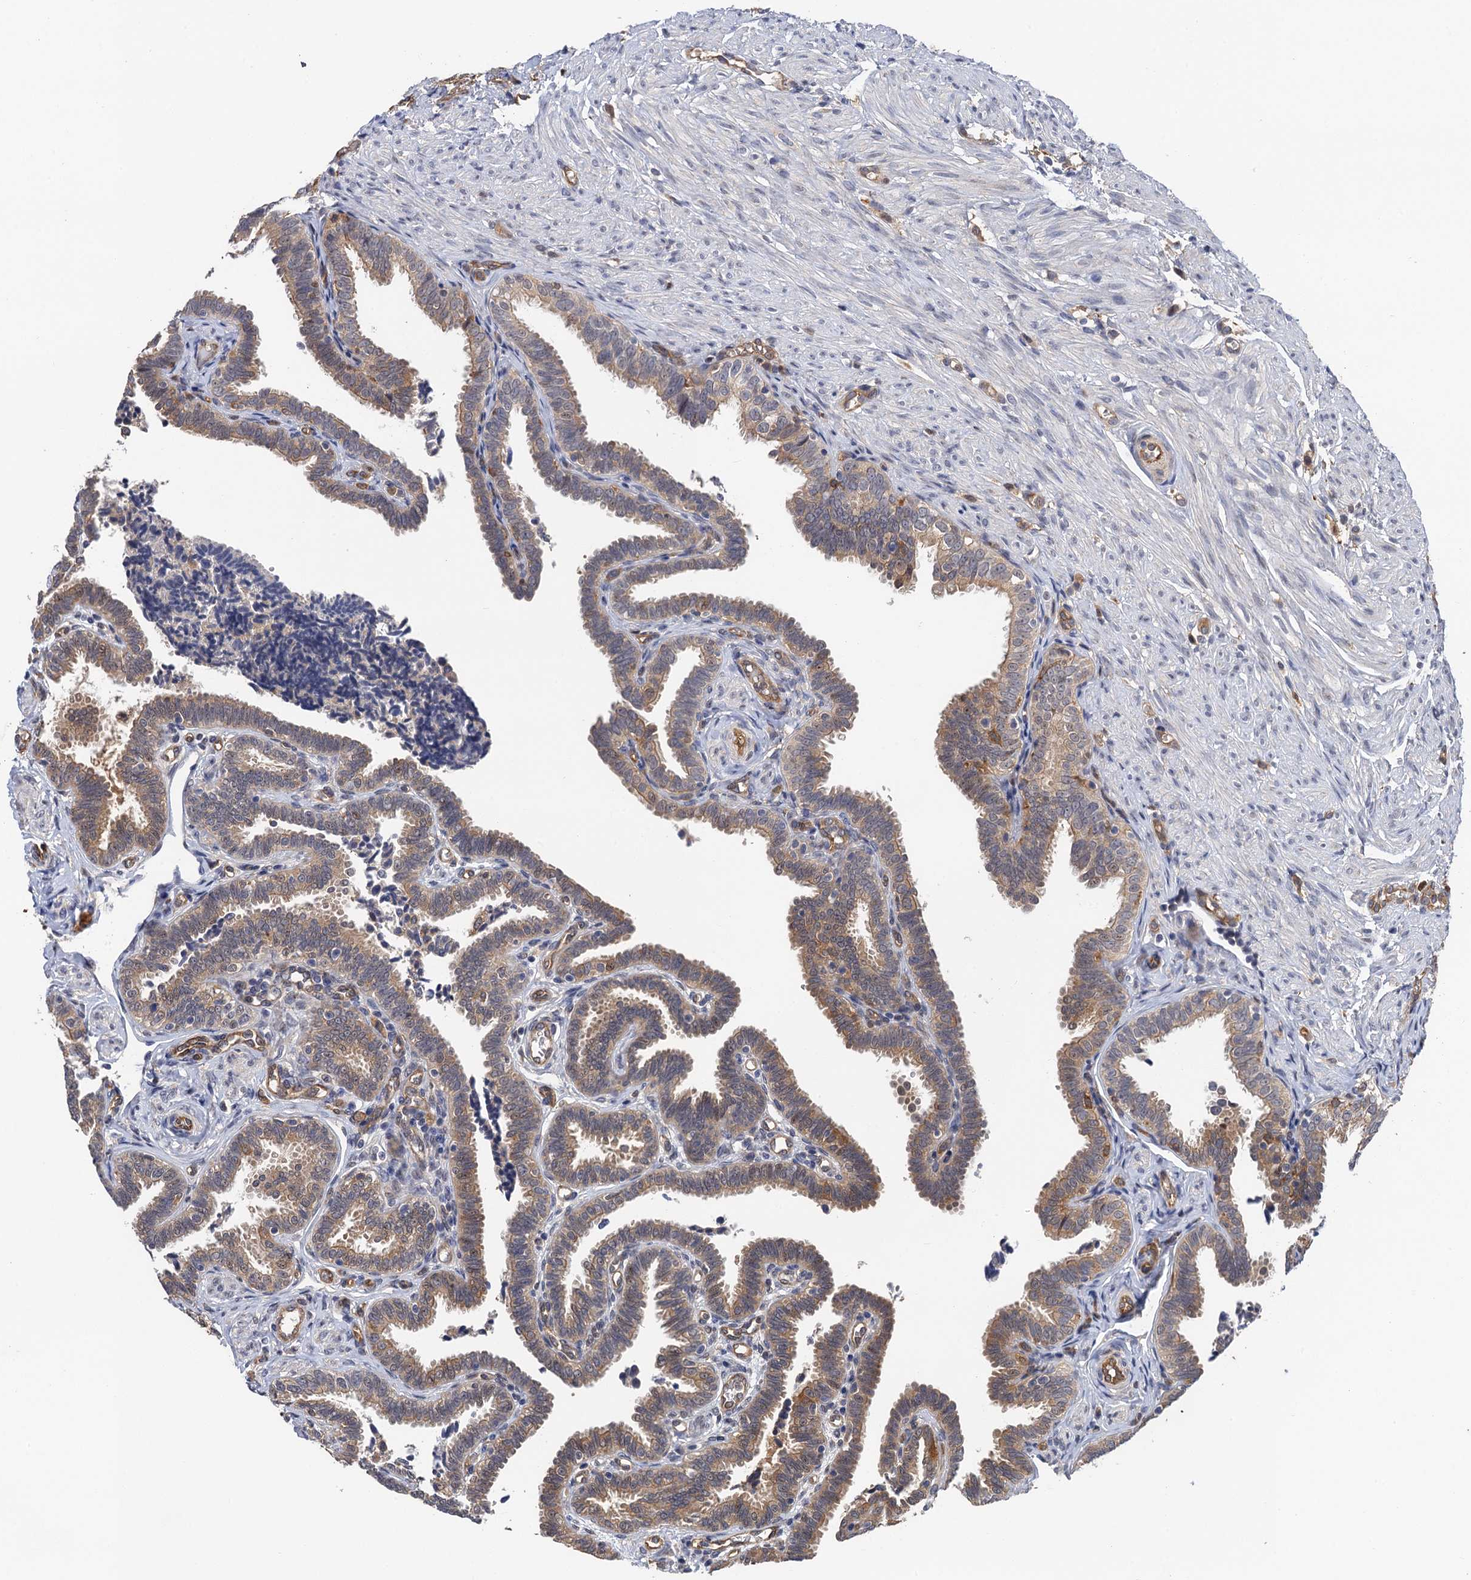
{"staining": {"intensity": "moderate", "quantity": ">75%", "location": "cytoplasmic/membranous"}, "tissue": "fallopian tube", "cell_type": "Glandular cells", "image_type": "normal", "snomed": [{"axis": "morphology", "description": "Normal tissue, NOS"}, {"axis": "topography", "description": "Fallopian tube"}], "caption": "Protein expression analysis of normal human fallopian tube reveals moderate cytoplasmic/membranous expression in approximately >75% of glandular cells. (IHC, brightfield microscopy, high magnification).", "gene": "NEK8", "patient": {"sex": "female", "age": 39}}